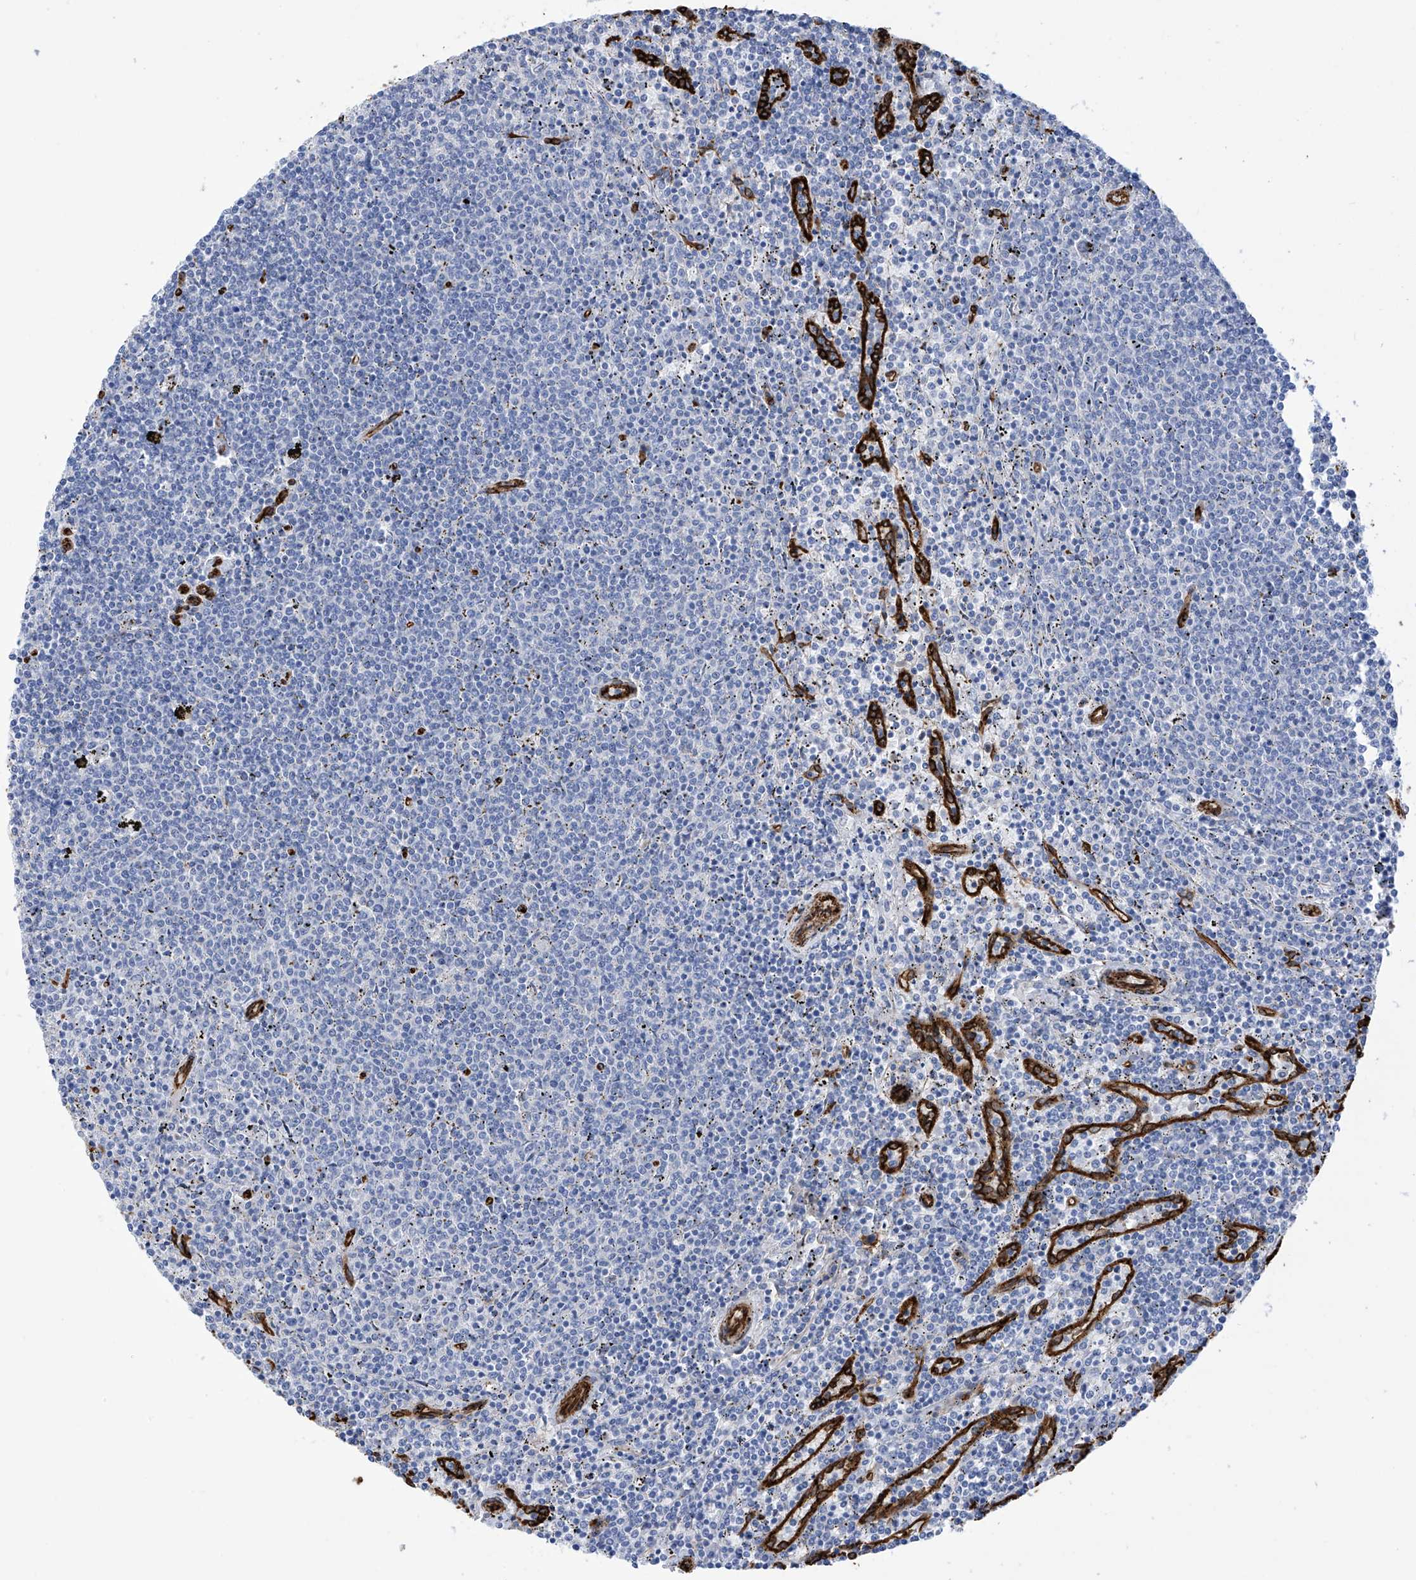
{"staining": {"intensity": "negative", "quantity": "none", "location": "none"}, "tissue": "lymphoma", "cell_type": "Tumor cells", "image_type": "cancer", "snomed": [{"axis": "morphology", "description": "Malignant lymphoma, non-Hodgkin's type, Low grade"}, {"axis": "topography", "description": "Spleen"}], "caption": "A high-resolution micrograph shows IHC staining of lymphoma, which shows no significant positivity in tumor cells.", "gene": "UBTD1", "patient": {"sex": "female", "age": 50}}